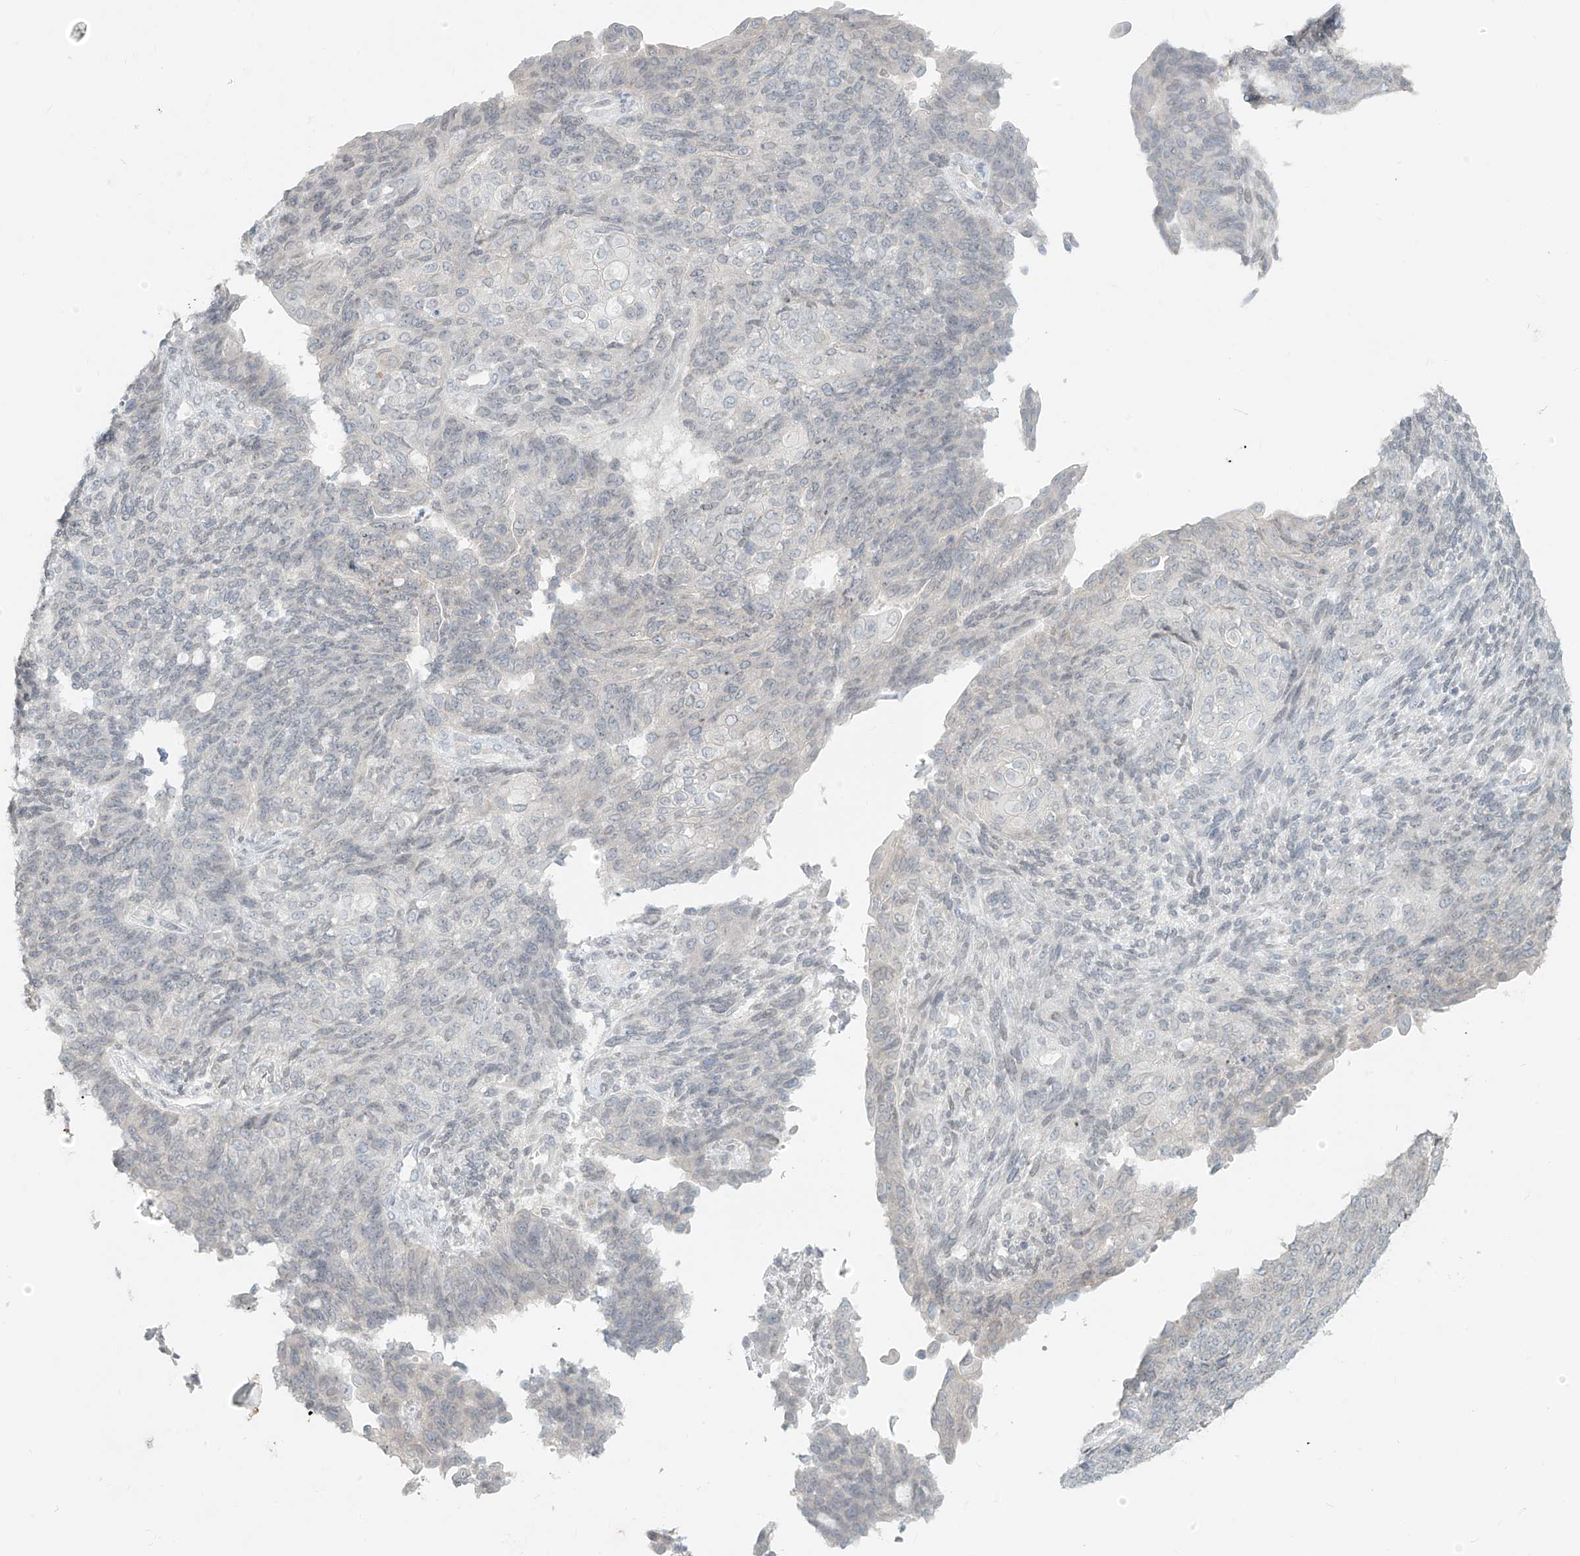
{"staining": {"intensity": "negative", "quantity": "none", "location": "none"}, "tissue": "endometrial cancer", "cell_type": "Tumor cells", "image_type": "cancer", "snomed": [{"axis": "morphology", "description": "Adenocarcinoma, NOS"}, {"axis": "topography", "description": "Endometrium"}], "caption": "Protein analysis of endometrial cancer (adenocarcinoma) demonstrates no significant expression in tumor cells.", "gene": "OSBPL7", "patient": {"sex": "female", "age": 32}}